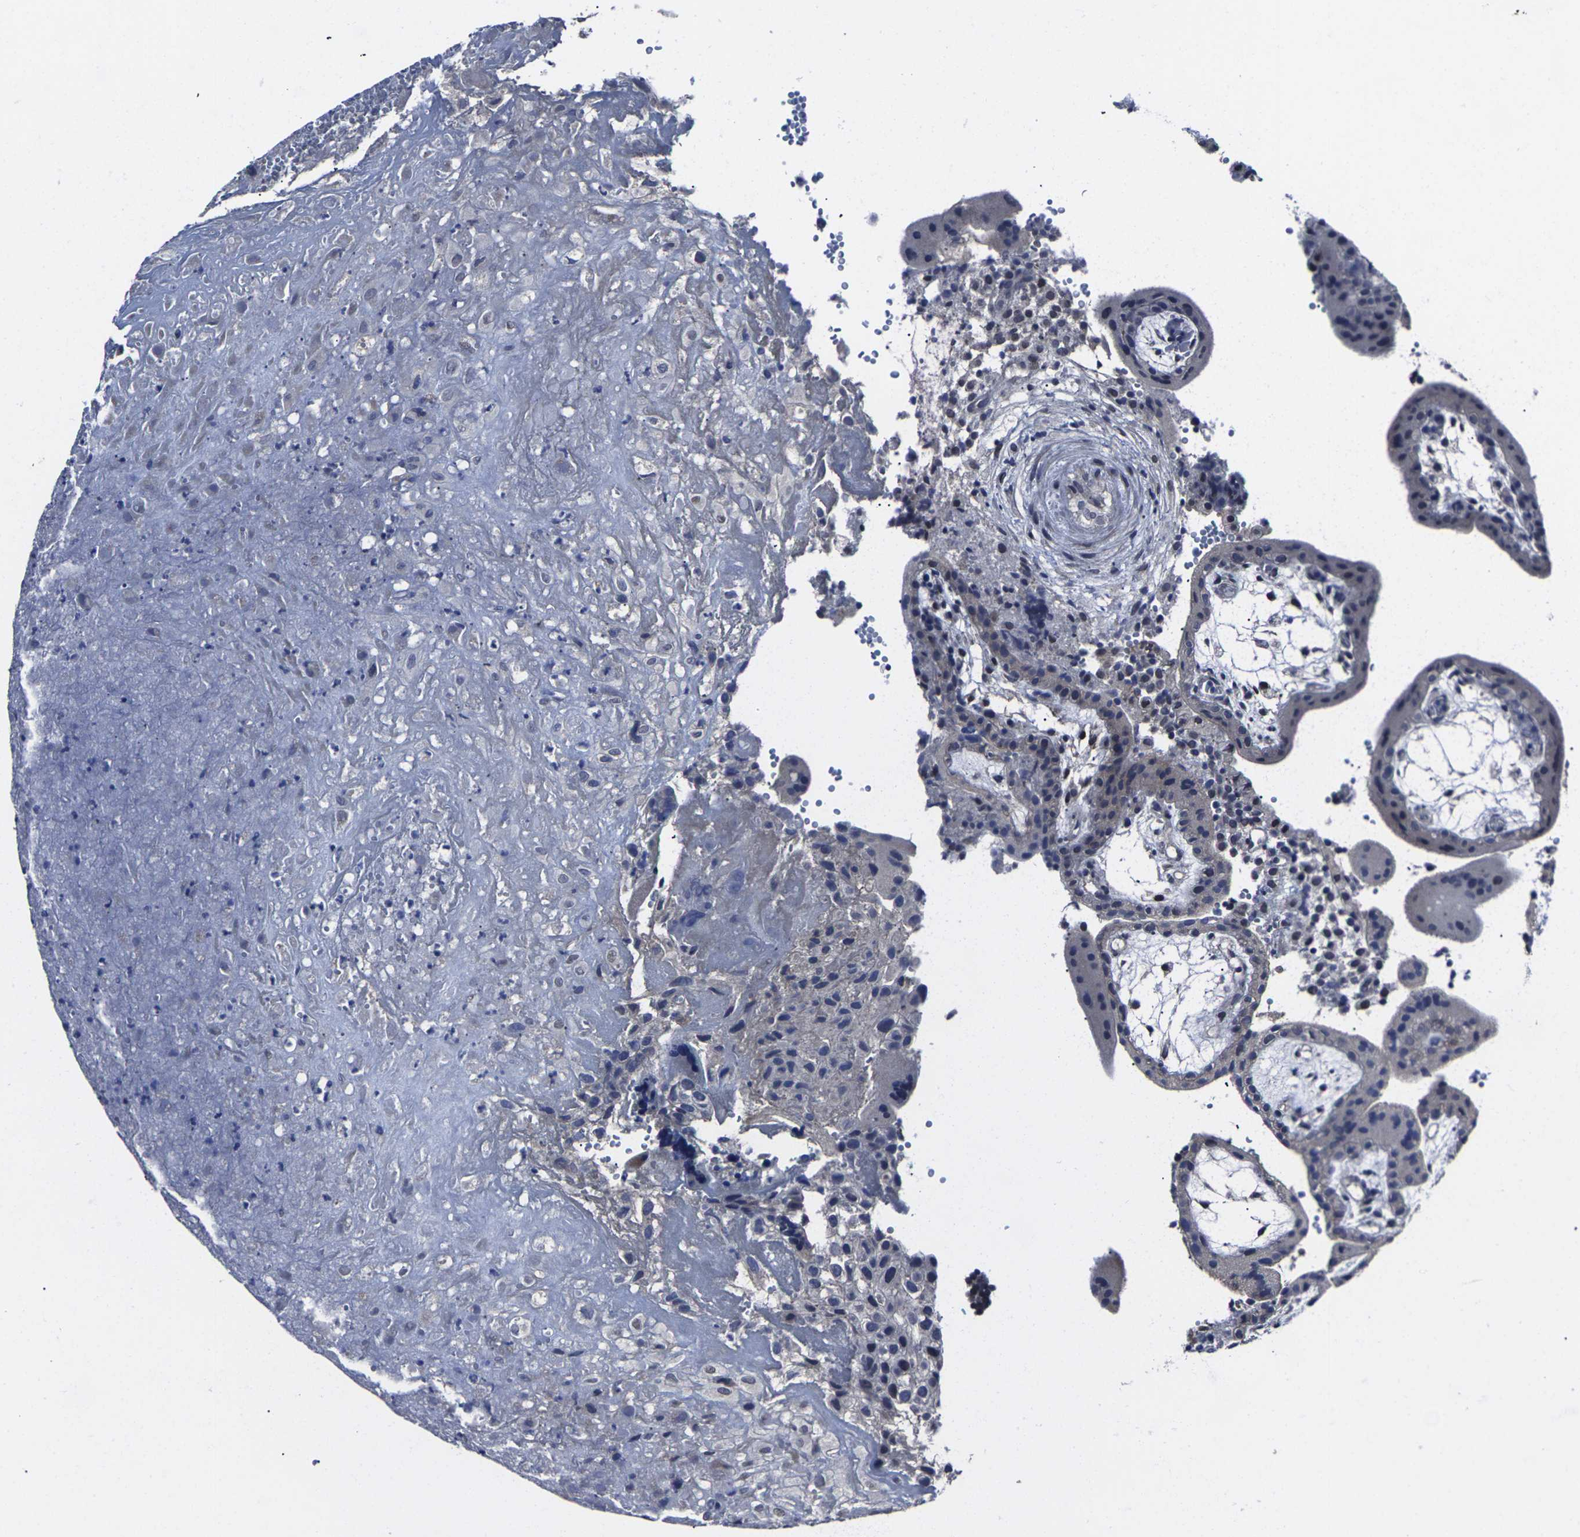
{"staining": {"intensity": "negative", "quantity": "none", "location": "none"}, "tissue": "placenta", "cell_type": "Decidual cells", "image_type": "normal", "snomed": [{"axis": "morphology", "description": "Normal tissue, NOS"}, {"axis": "topography", "description": "Placenta"}], "caption": "DAB immunohistochemical staining of benign placenta reveals no significant staining in decidual cells. The staining is performed using DAB brown chromogen with nuclei counter-stained in using hematoxylin.", "gene": "MSANTD4", "patient": {"sex": "female", "age": 18}}